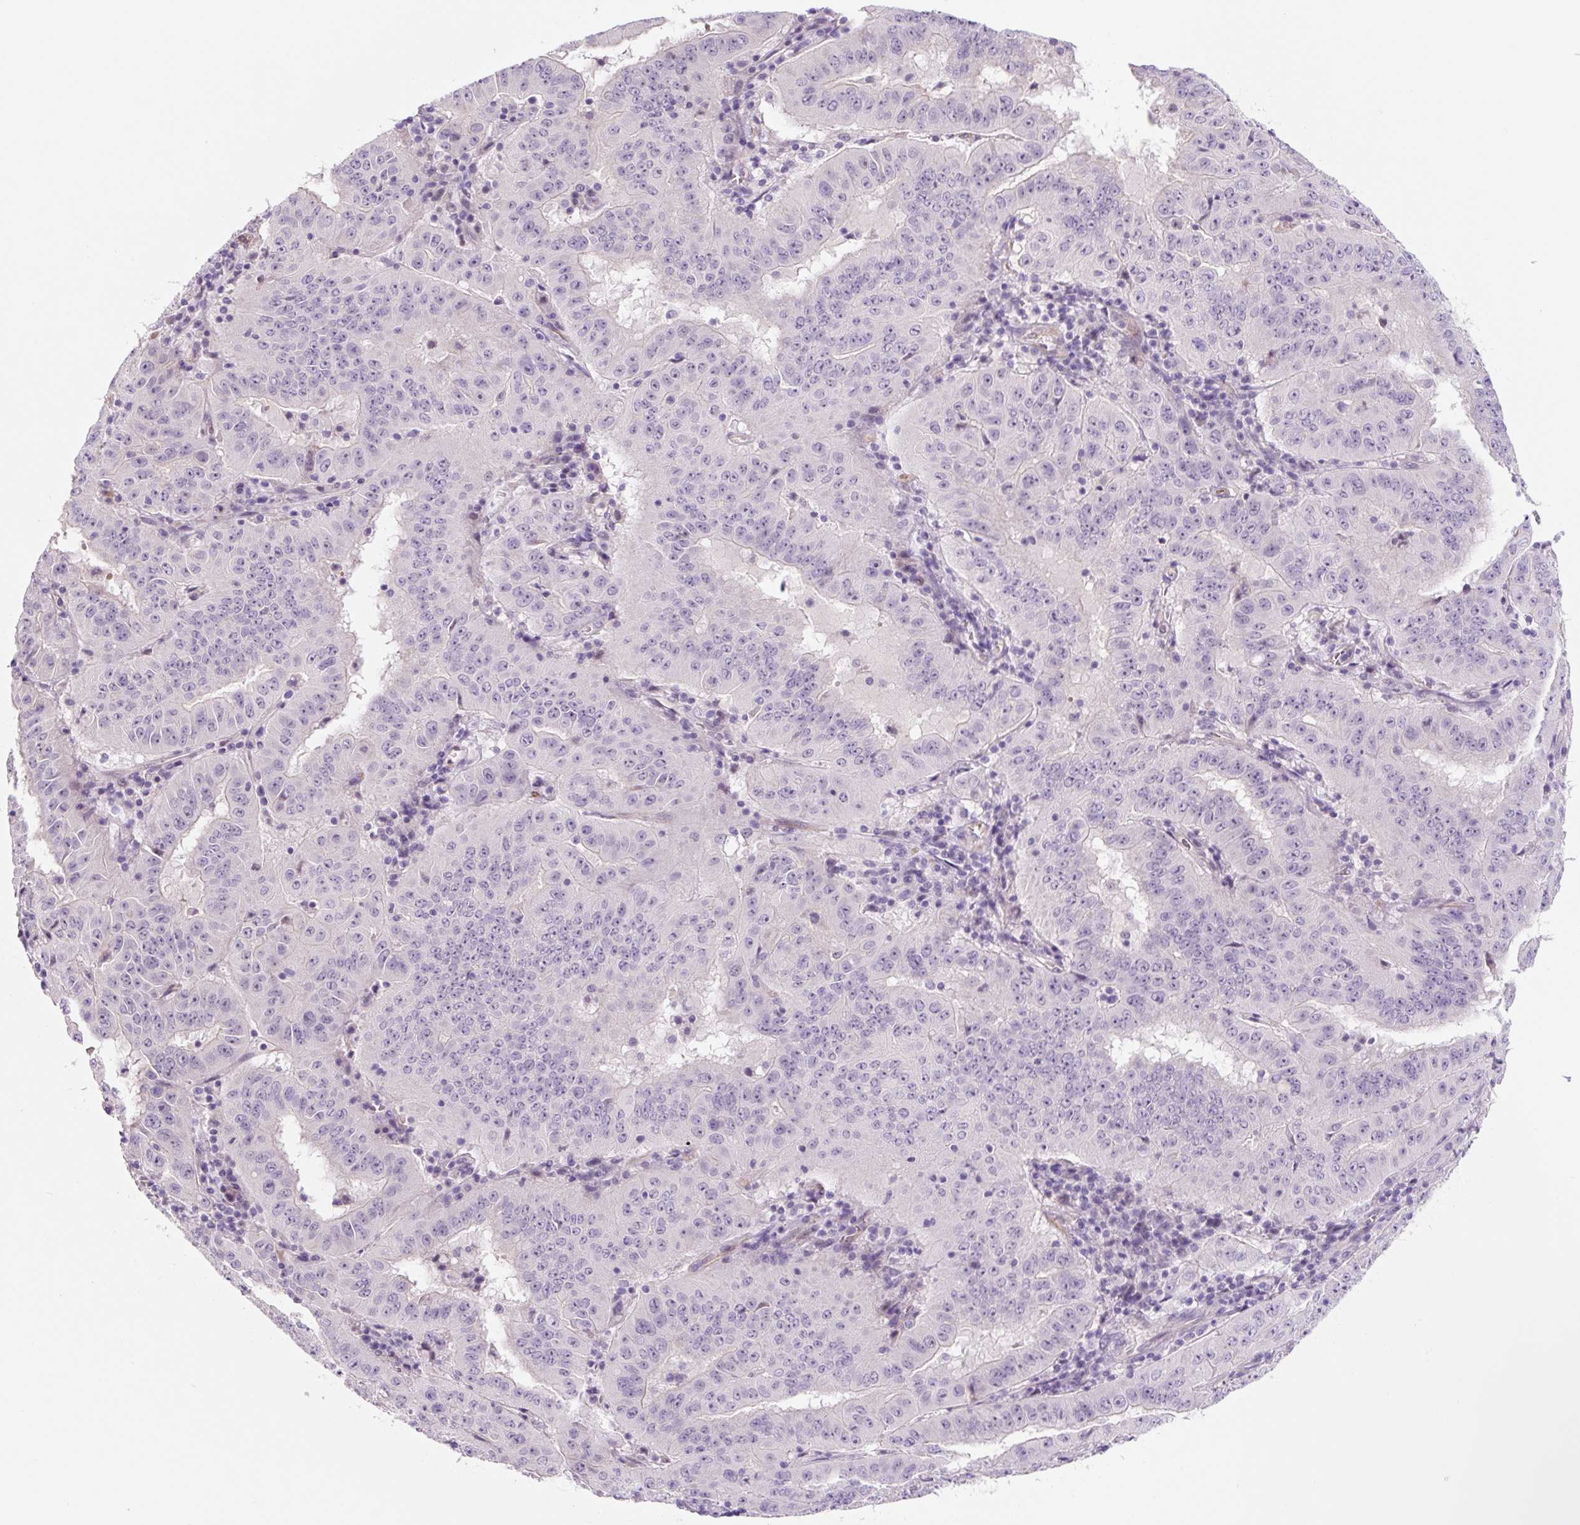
{"staining": {"intensity": "negative", "quantity": "none", "location": "none"}, "tissue": "pancreatic cancer", "cell_type": "Tumor cells", "image_type": "cancer", "snomed": [{"axis": "morphology", "description": "Adenocarcinoma, NOS"}, {"axis": "topography", "description": "Pancreas"}], "caption": "Pancreatic adenocarcinoma was stained to show a protein in brown. There is no significant staining in tumor cells. The staining was performed using DAB (3,3'-diaminobenzidine) to visualize the protein expression in brown, while the nuclei were stained in blue with hematoxylin (Magnification: 20x).", "gene": "CCL25", "patient": {"sex": "male", "age": 63}}